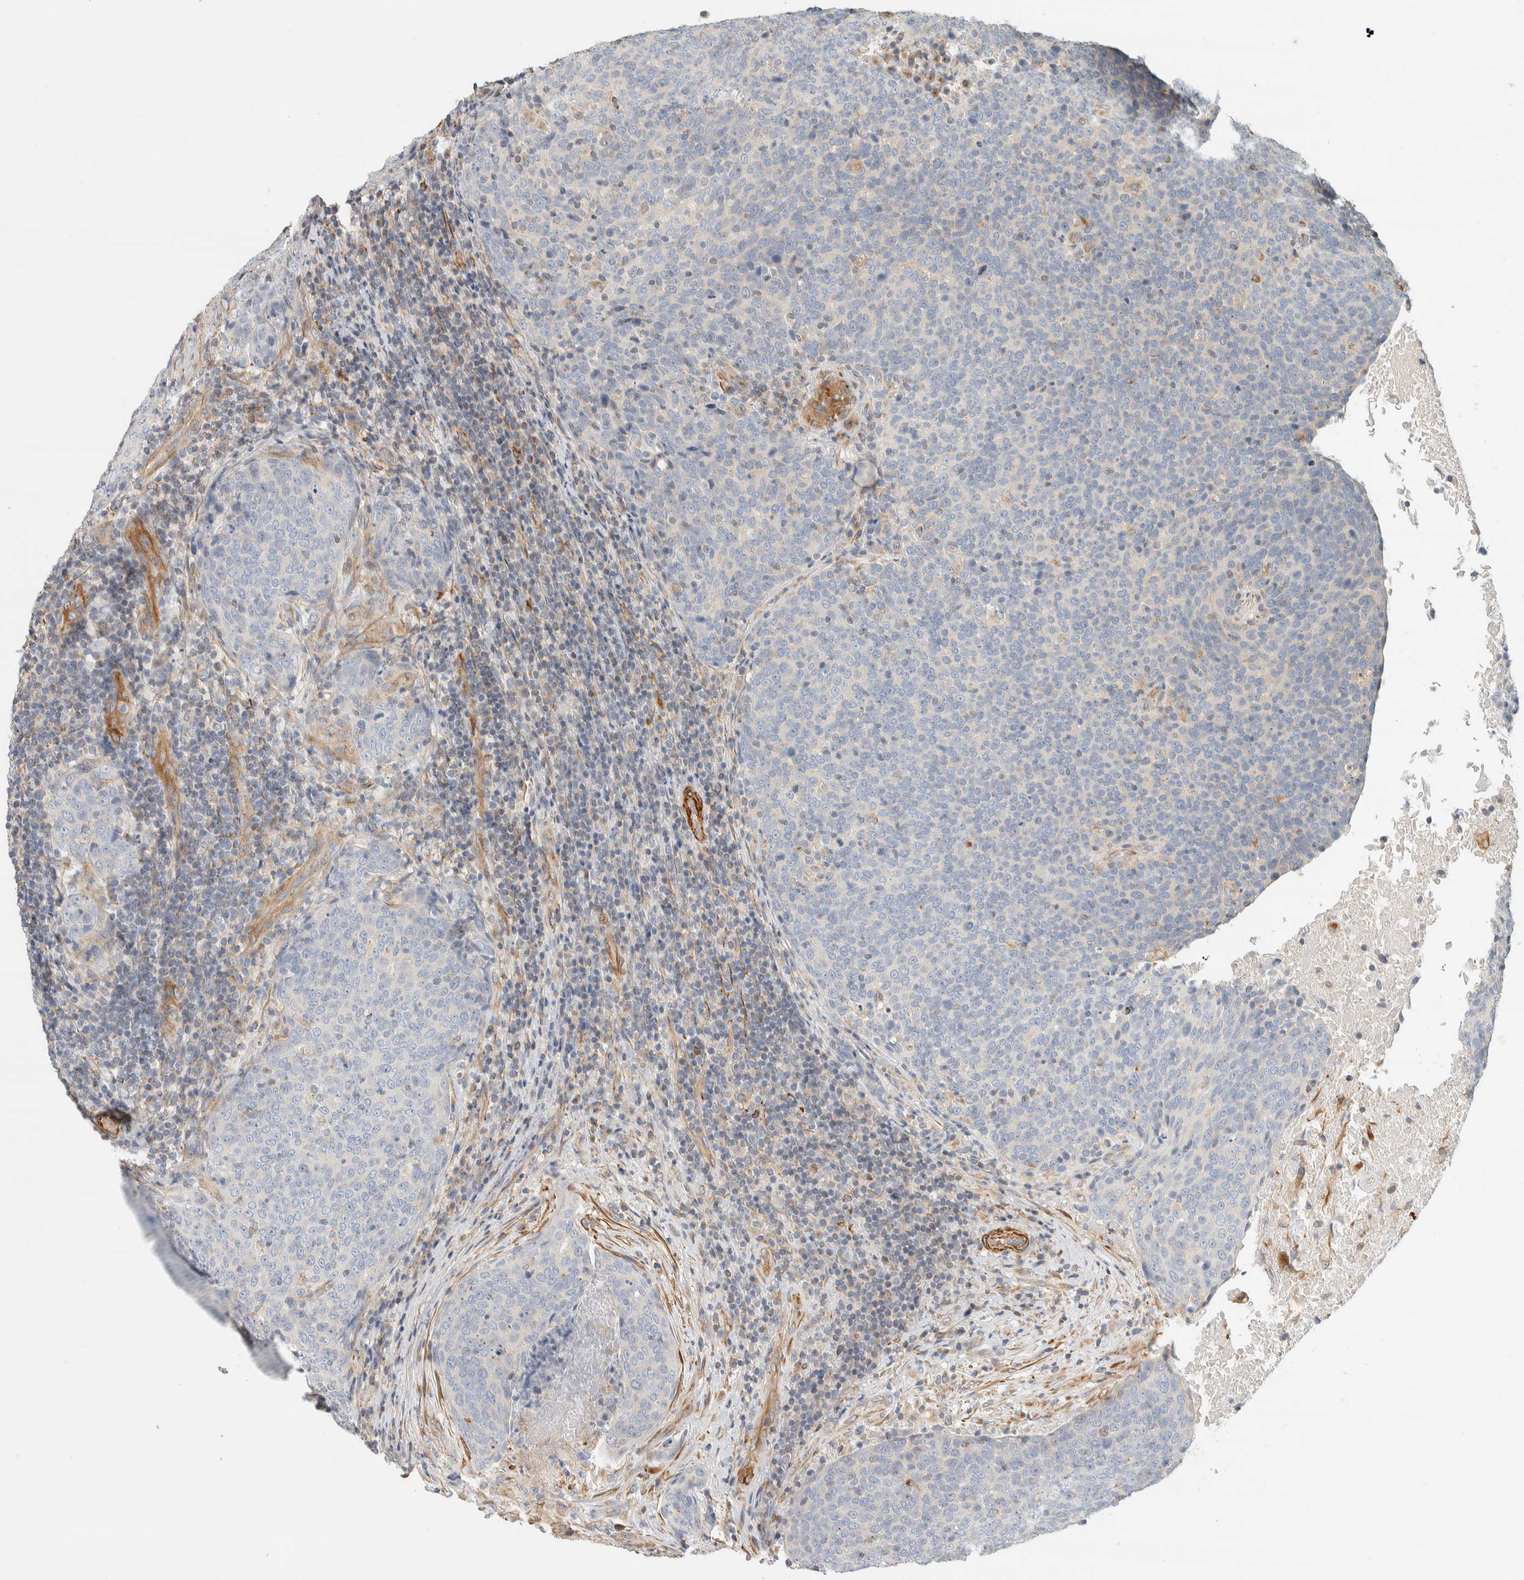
{"staining": {"intensity": "negative", "quantity": "none", "location": "none"}, "tissue": "head and neck cancer", "cell_type": "Tumor cells", "image_type": "cancer", "snomed": [{"axis": "morphology", "description": "Squamous cell carcinoma, NOS"}, {"axis": "morphology", "description": "Squamous cell carcinoma, metastatic, NOS"}, {"axis": "topography", "description": "Lymph node"}, {"axis": "topography", "description": "Head-Neck"}], "caption": "Immunohistochemical staining of head and neck metastatic squamous cell carcinoma shows no significant staining in tumor cells.", "gene": "CDR2", "patient": {"sex": "male", "age": 62}}